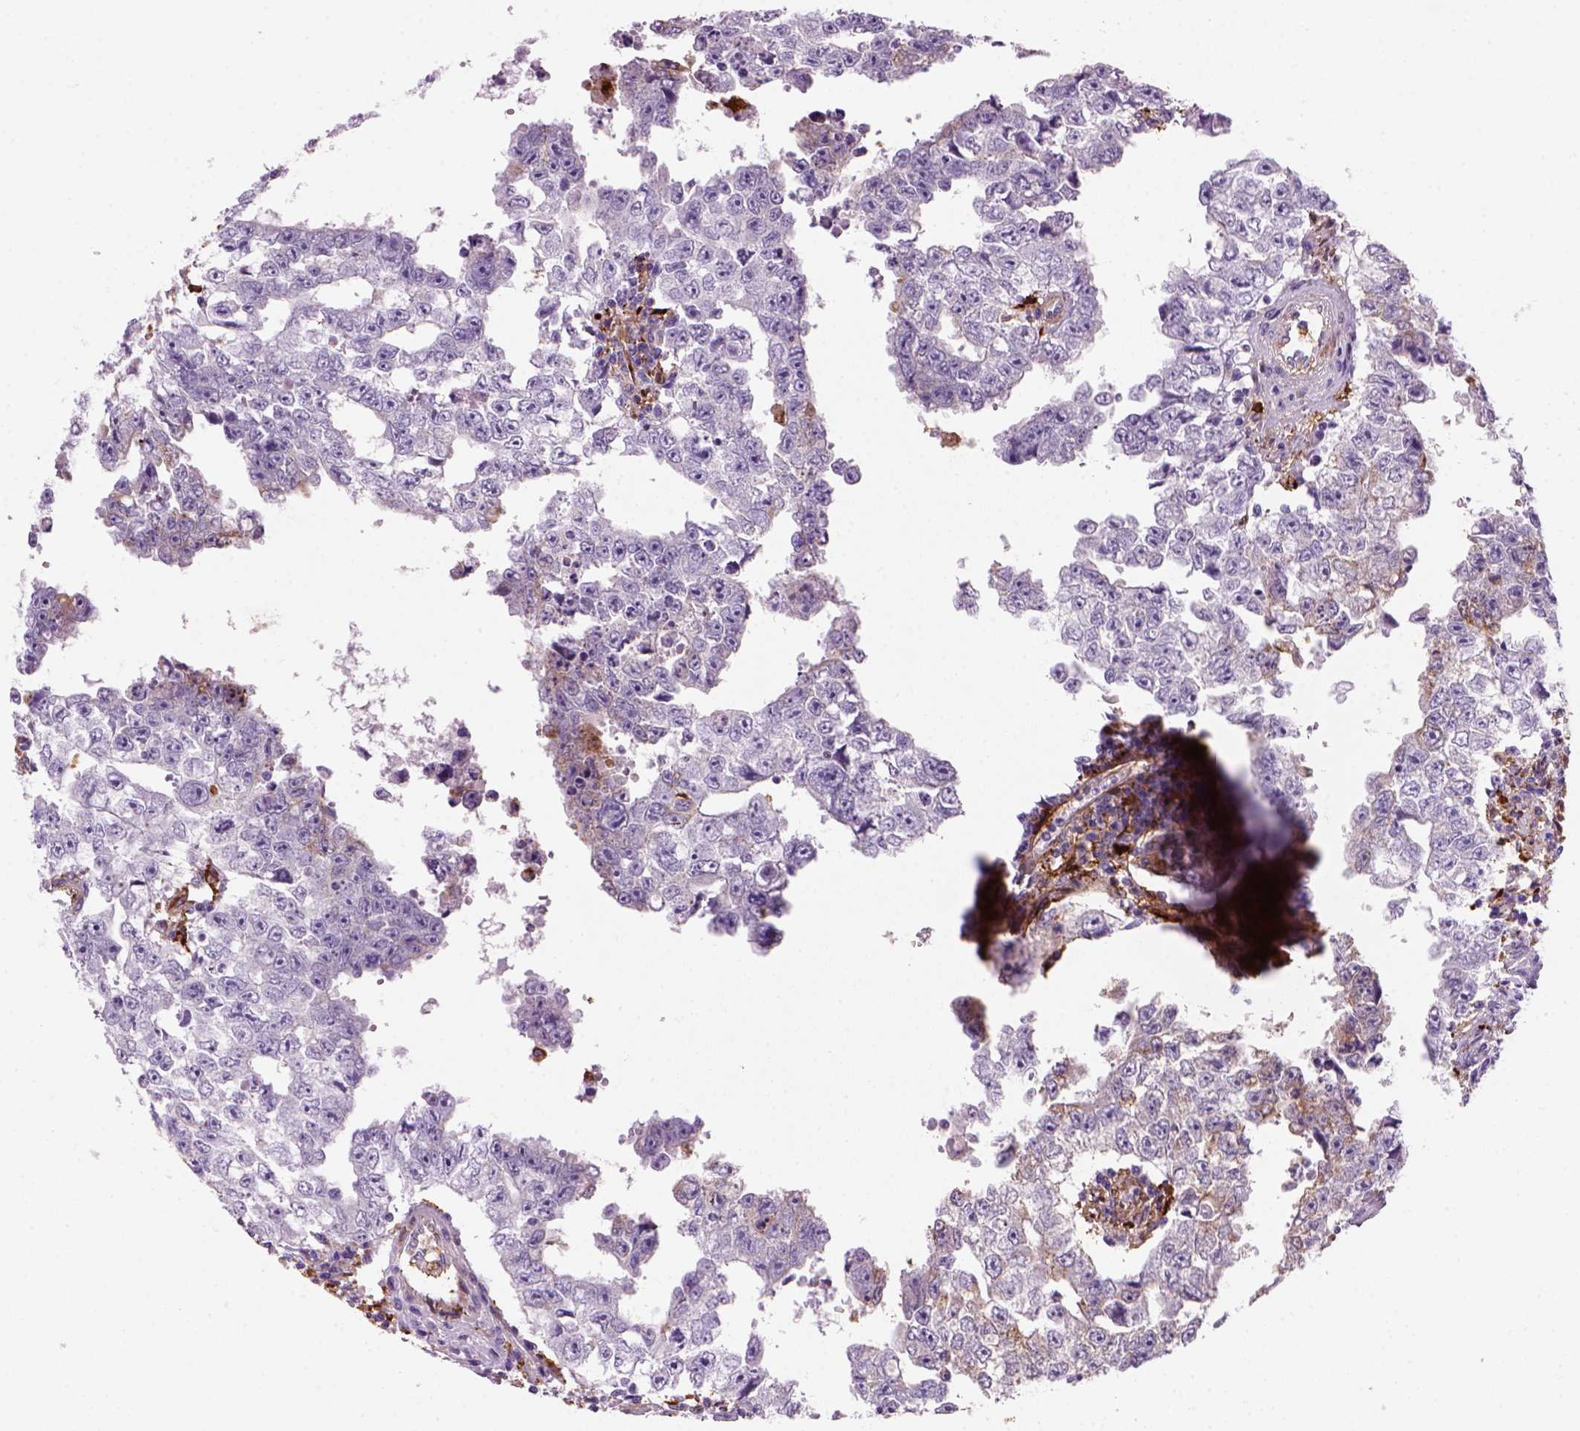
{"staining": {"intensity": "negative", "quantity": "none", "location": "none"}, "tissue": "testis cancer", "cell_type": "Tumor cells", "image_type": "cancer", "snomed": [{"axis": "morphology", "description": "Carcinoma, Embryonal, NOS"}, {"axis": "topography", "description": "Testis"}], "caption": "DAB immunohistochemical staining of embryonal carcinoma (testis) reveals no significant expression in tumor cells. (DAB immunohistochemistry (IHC) visualized using brightfield microscopy, high magnification).", "gene": "MARCKS", "patient": {"sex": "male", "age": 36}}